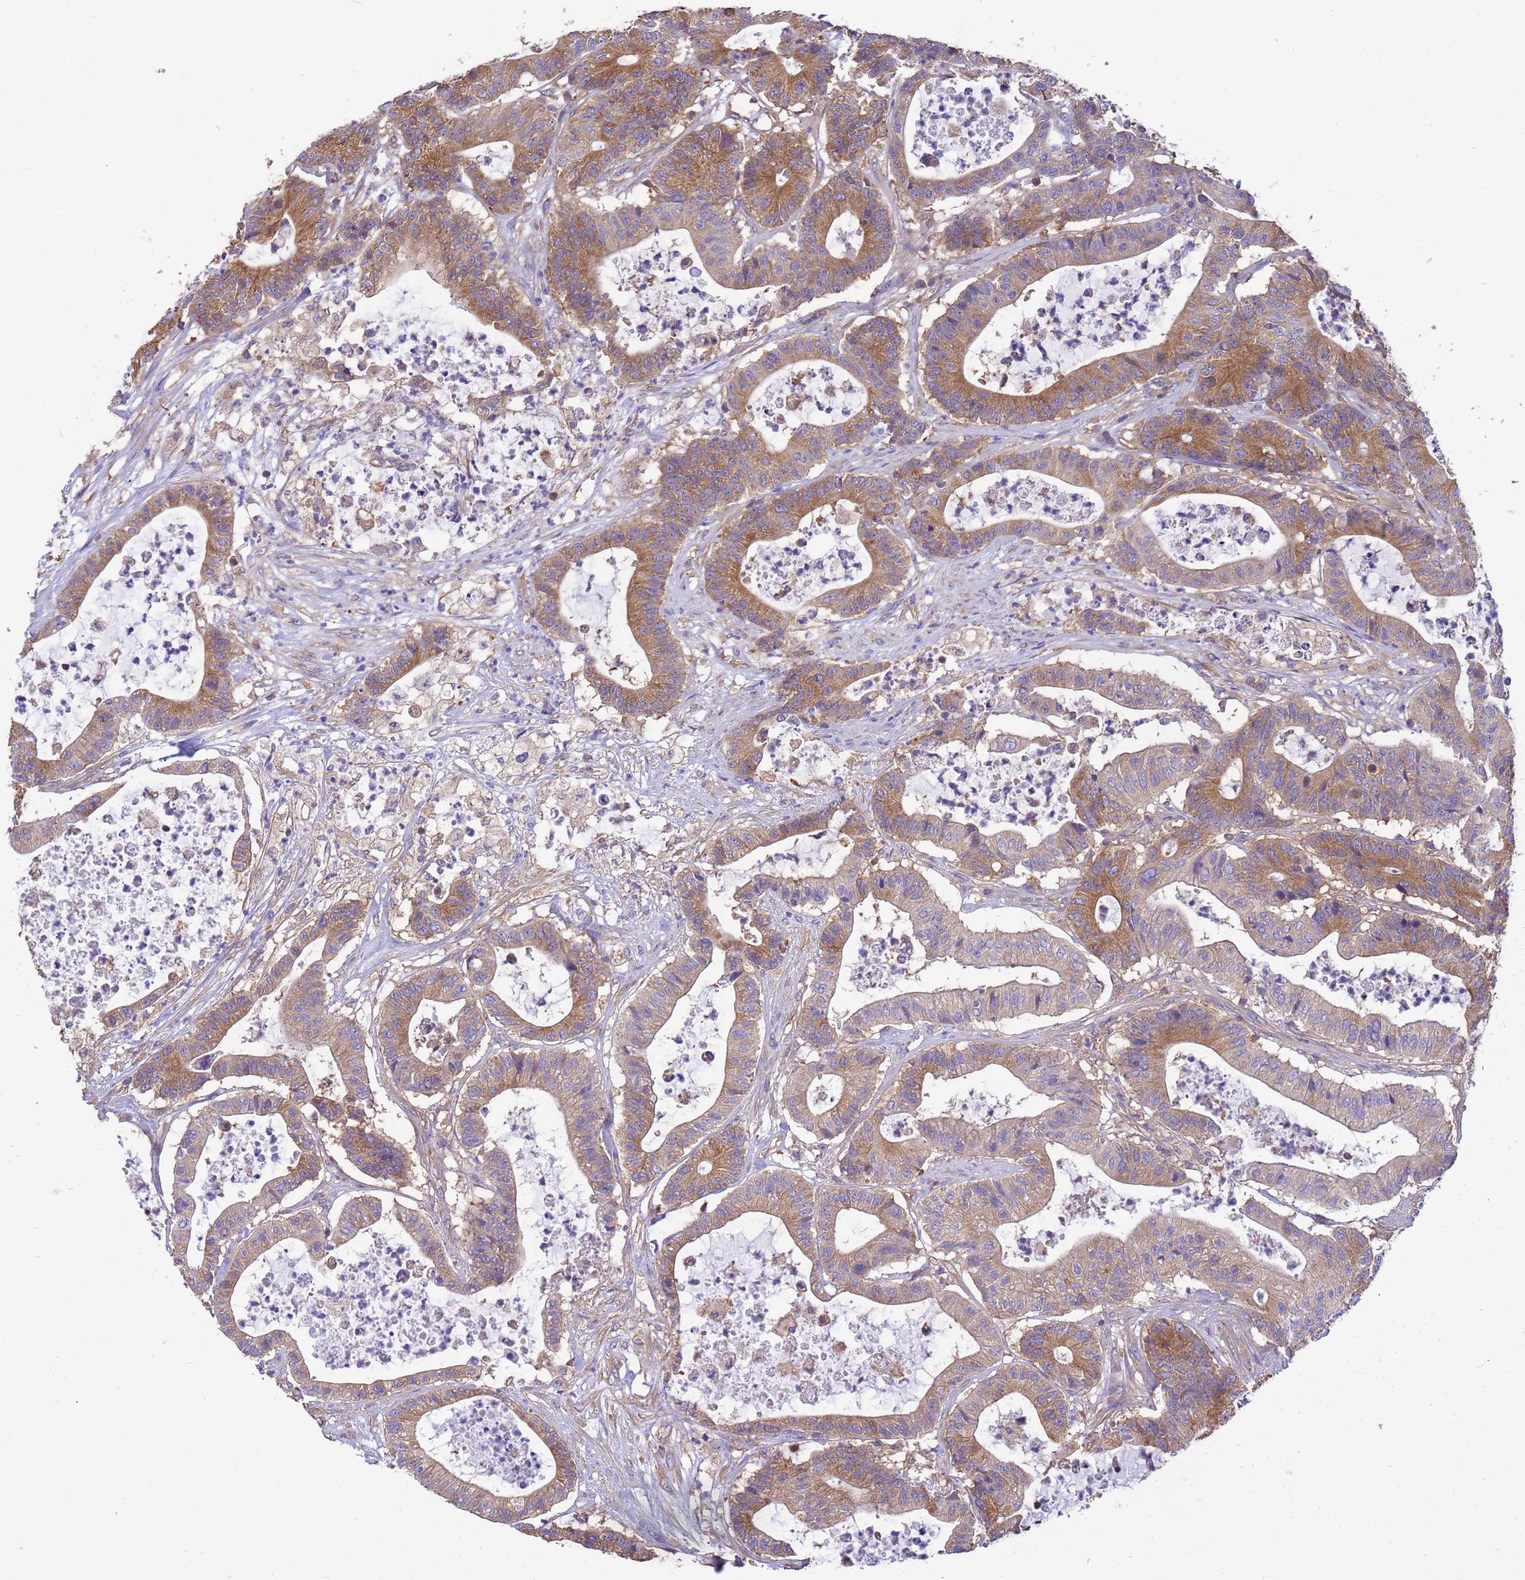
{"staining": {"intensity": "moderate", "quantity": ">75%", "location": "cytoplasmic/membranous"}, "tissue": "colorectal cancer", "cell_type": "Tumor cells", "image_type": "cancer", "snomed": [{"axis": "morphology", "description": "Adenocarcinoma, NOS"}, {"axis": "topography", "description": "Colon"}], "caption": "Protein staining of colorectal adenocarcinoma tissue demonstrates moderate cytoplasmic/membranous expression in about >75% of tumor cells. (brown staining indicates protein expression, while blue staining denotes nuclei).", "gene": "TUBB1", "patient": {"sex": "female", "age": 84}}